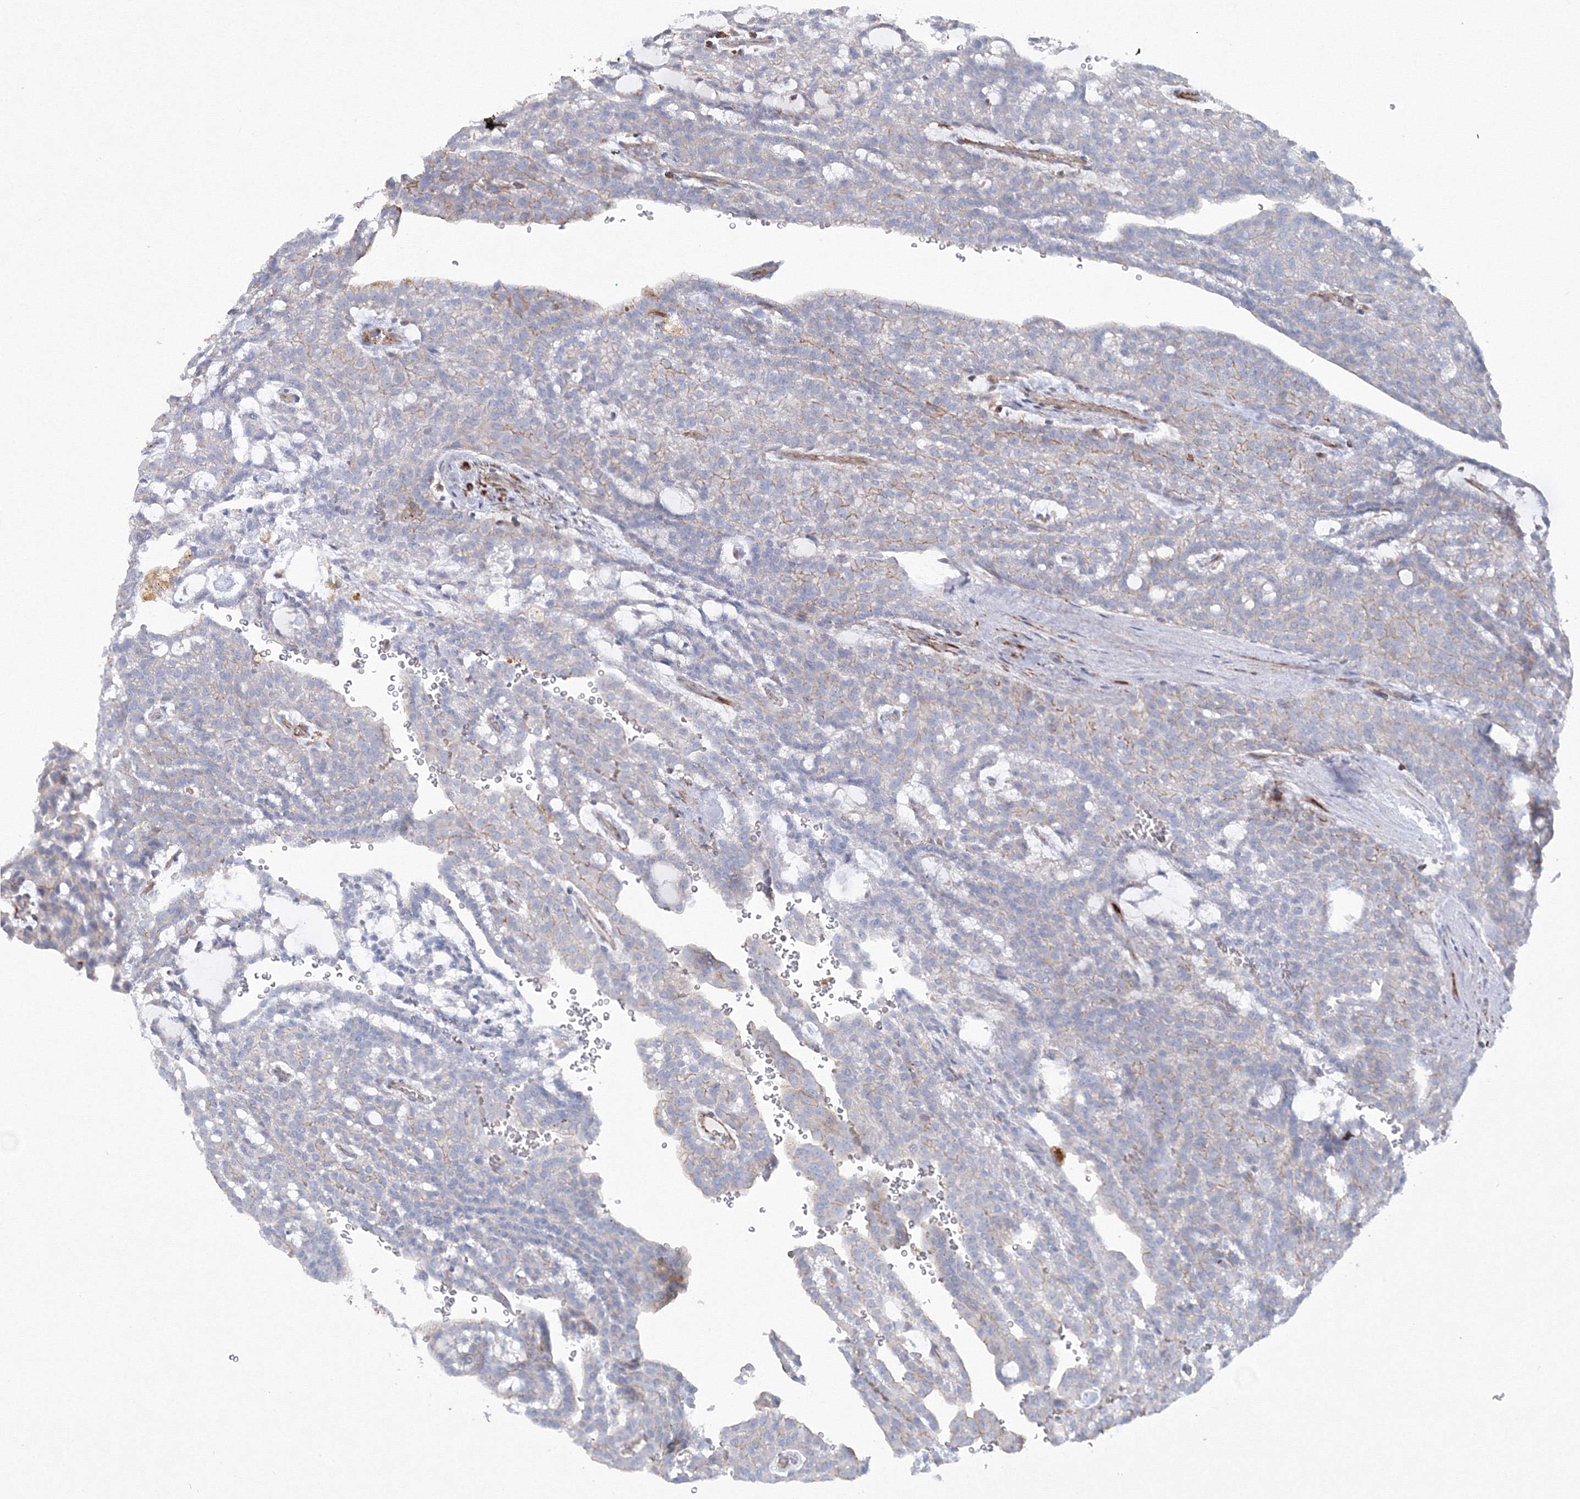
{"staining": {"intensity": "negative", "quantity": "none", "location": "none"}, "tissue": "renal cancer", "cell_type": "Tumor cells", "image_type": "cancer", "snomed": [{"axis": "morphology", "description": "Adenocarcinoma, NOS"}, {"axis": "topography", "description": "Kidney"}], "caption": "DAB immunohistochemical staining of adenocarcinoma (renal) demonstrates no significant staining in tumor cells. The staining was performed using DAB (3,3'-diaminobenzidine) to visualize the protein expression in brown, while the nuclei were stained in blue with hematoxylin (Magnification: 20x).", "gene": "GPR82", "patient": {"sex": "male", "age": 63}}